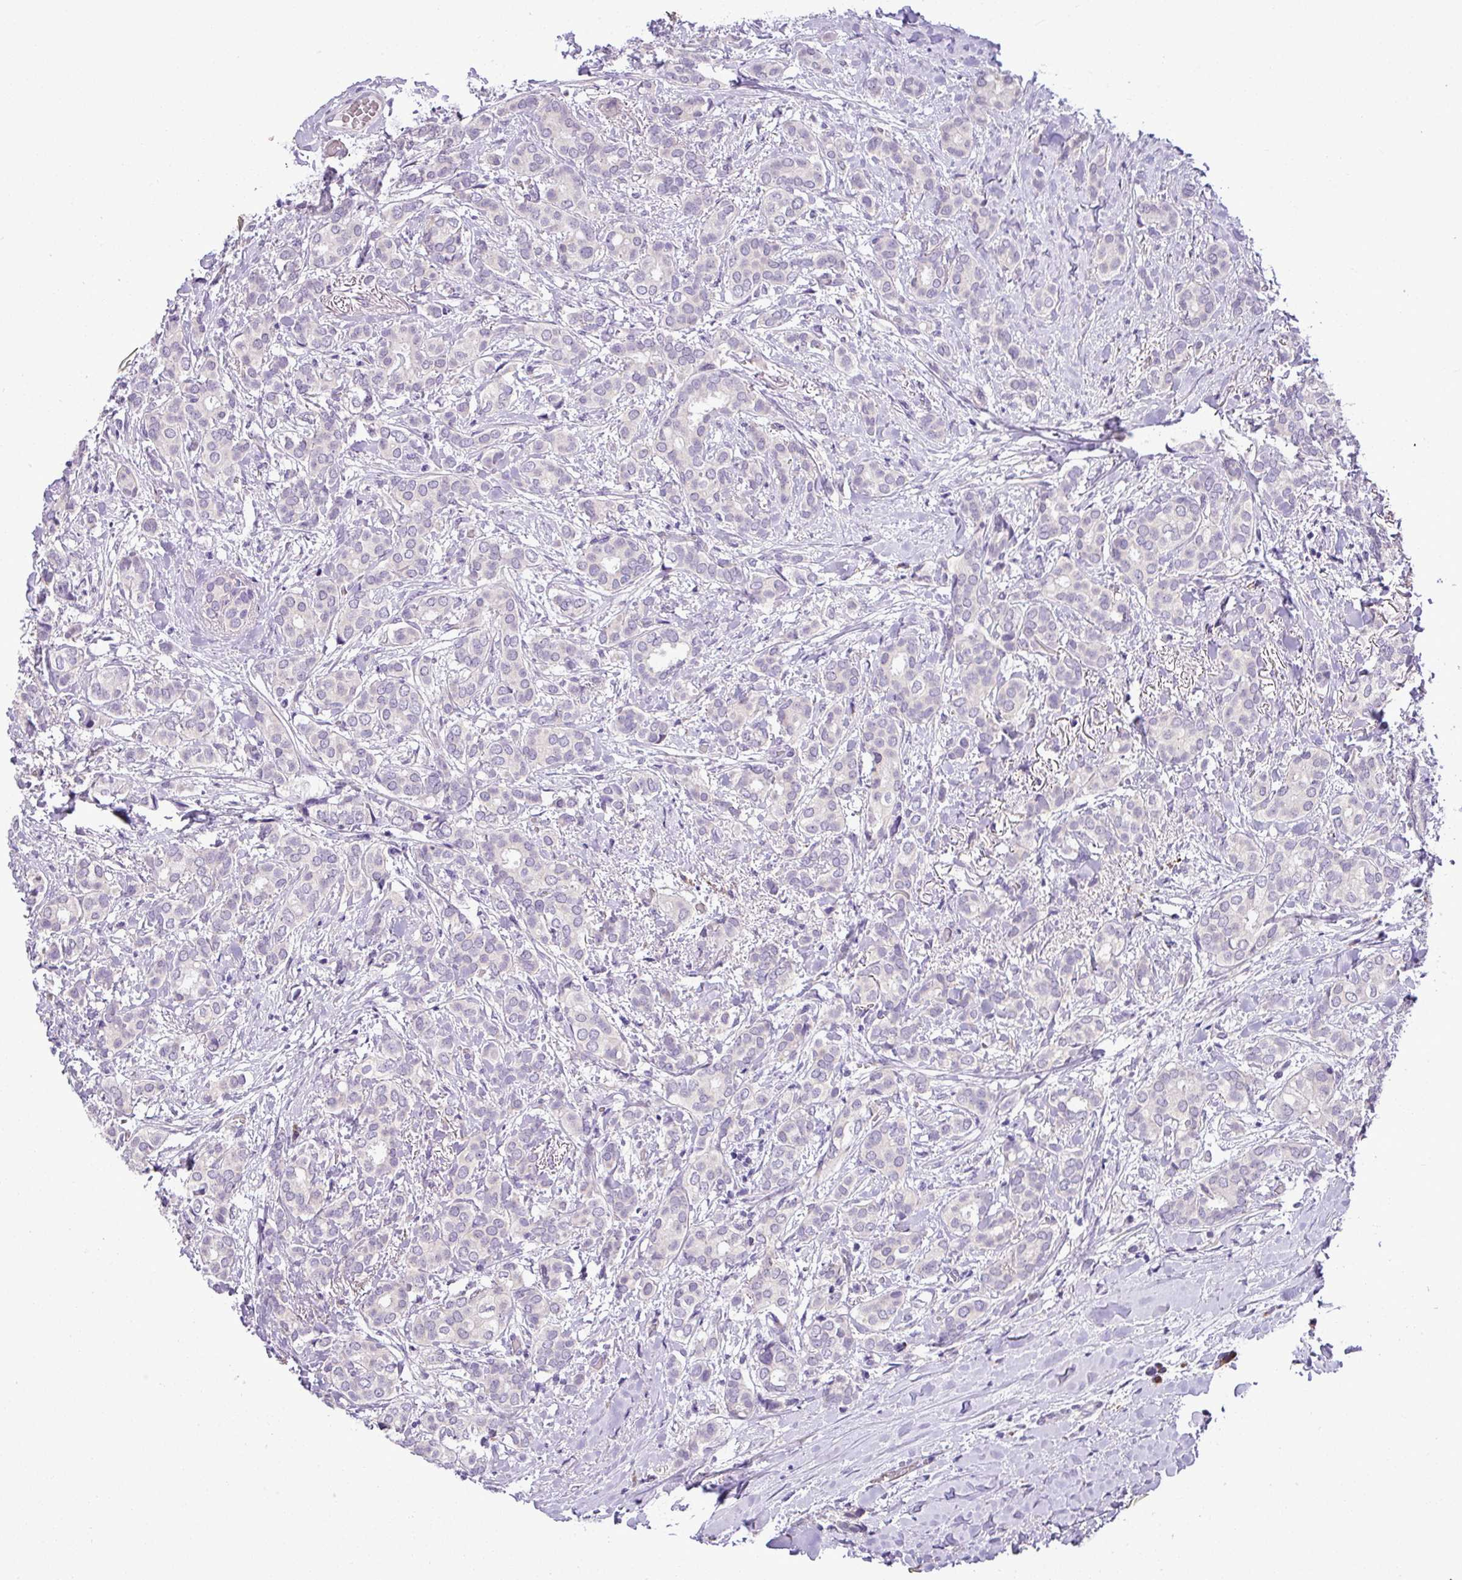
{"staining": {"intensity": "negative", "quantity": "none", "location": "none"}, "tissue": "breast cancer", "cell_type": "Tumor cells", "image_type": "cancer", "snomed": [{"axis": "morphology", "description": "Duct carcinoma"}, {"axis": "topography", "description": "Breast"}], "caption": "A histopathology image of intraductal carcinoma (breast) stained for a protein displays no brown staining in tumor cells.", "gene": "MOCS3", "patient": {"sex": "female", "age": 73}}